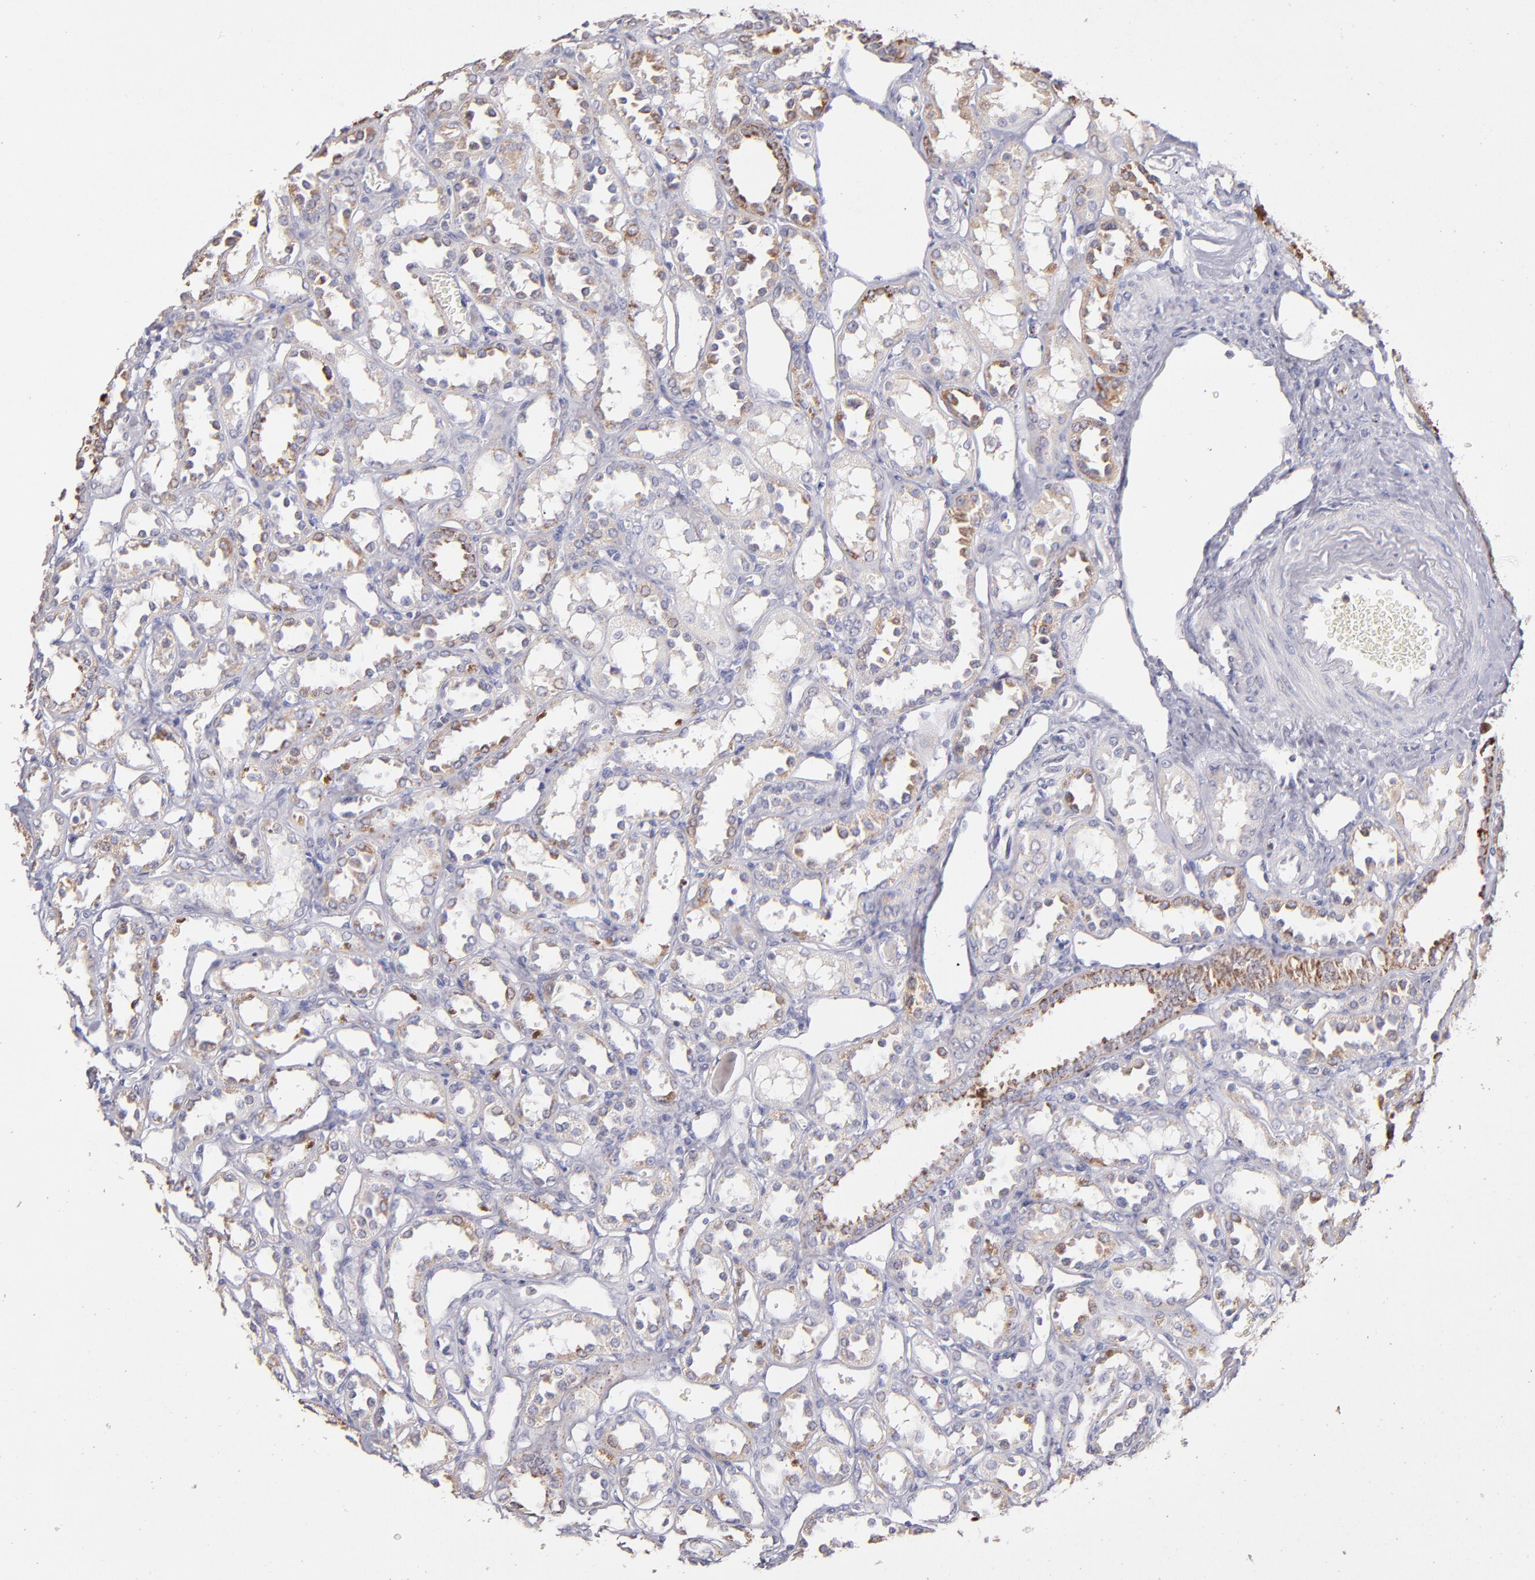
{"staining": {"intensity": "weak", "quantity": "<25%", "location": "cytoplasmic/membranous"}, "tissue": "kidney", "cell_type": "Cells in glomeruli", "image_type": "normal", "snomed": [{"axis": "morphology", "description": "Normal tissue, NOS"}, {"axis": "topography", "description": "Kidney"}], "caption": "Immunohistochemistry (IHC) micrograph of normal kidney stained for a protein (brown), which displays no expression in cells in glomeruli.", "gene": "GLDC", "patient": {"sex": "female", "age": 52}}